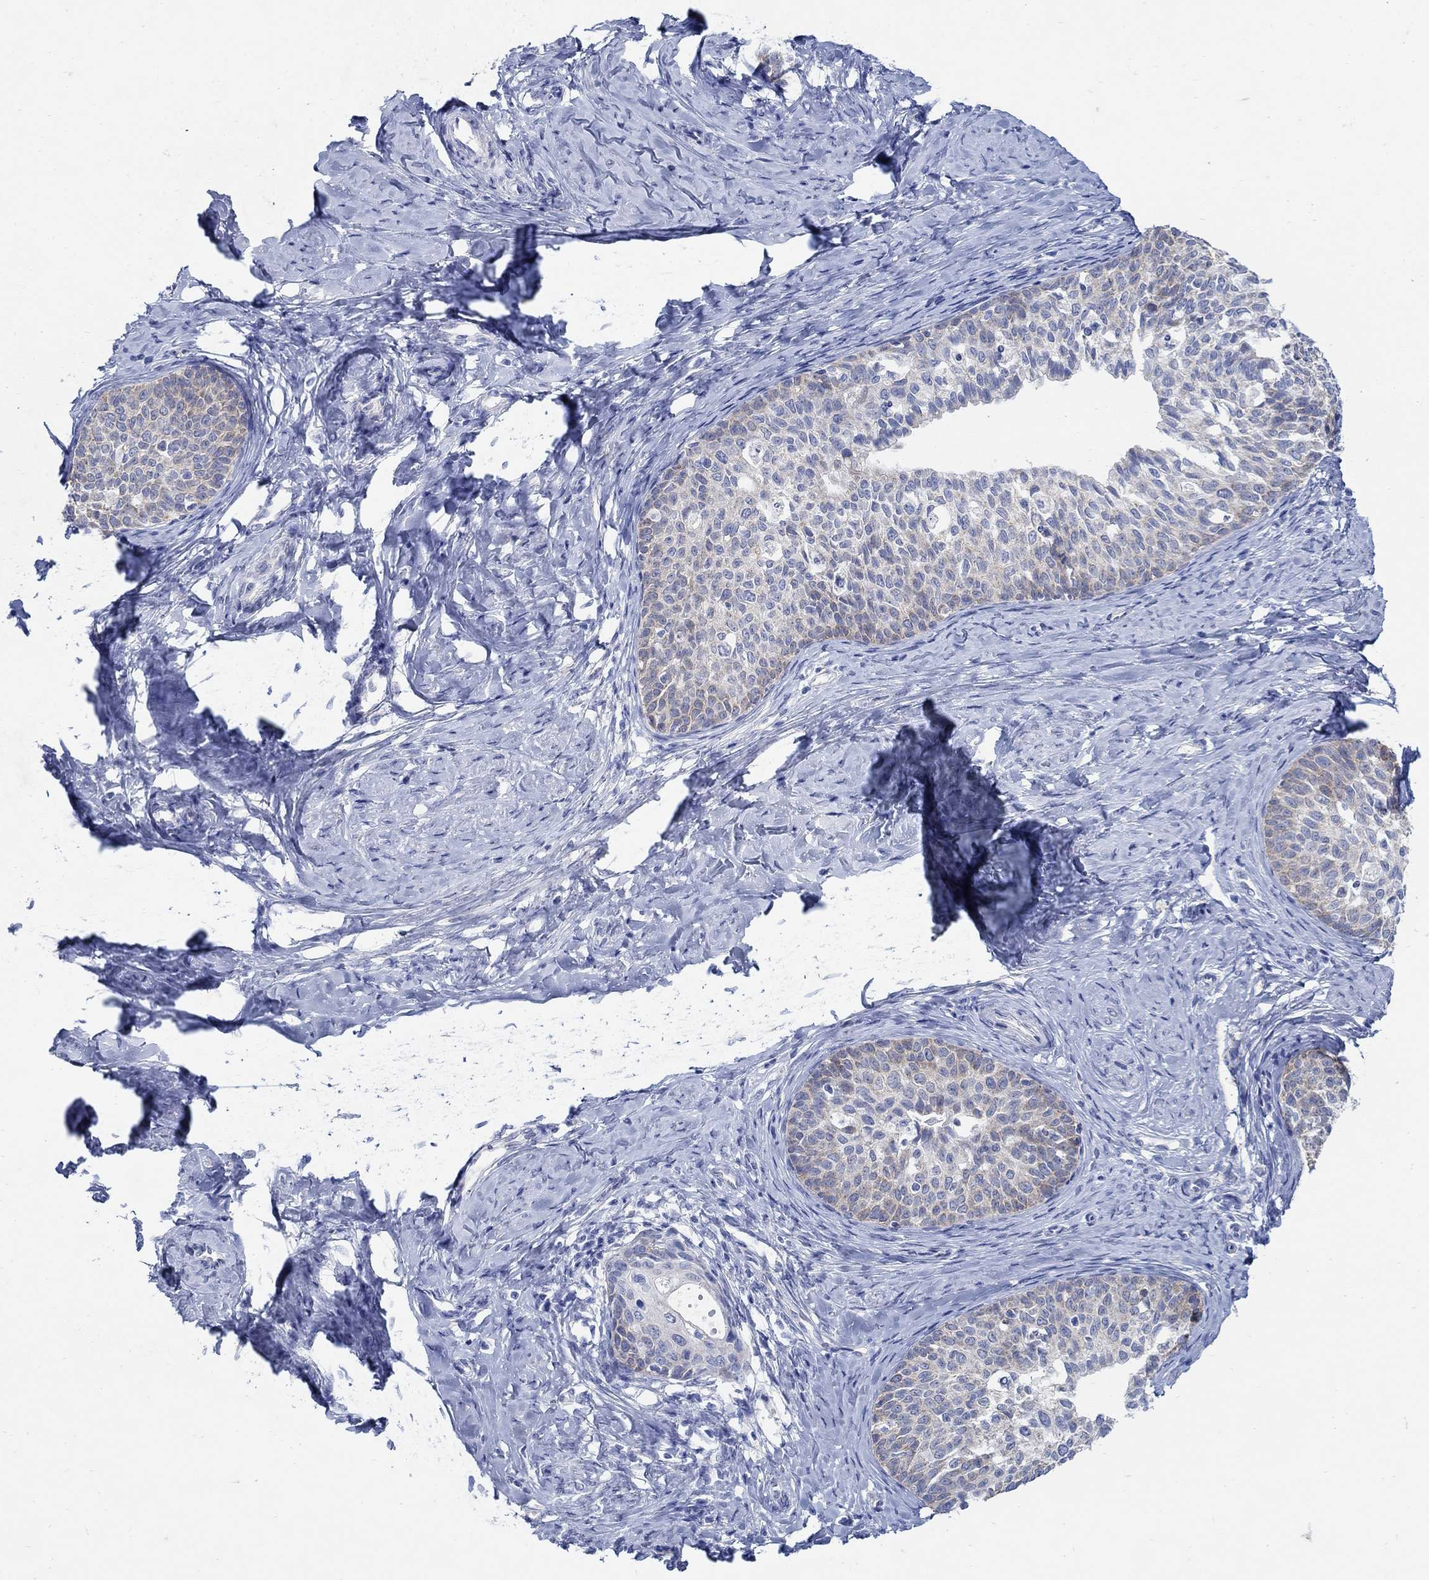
{"staining": {"intensity": "negative", "quantity": "none", "location": "none"}, "tissue": "cervical cancer", "cell_type": "Tumor cells", "image_type": "cancer", "snomed": [{"axis": "morphology", "description": "Squamous cell carcinoma, NOS"}, {"axis": "topography", "description": "Cervix"}], "caption": "A micrograph of human cervical cancer (squamous cell carcinoma) is negative for staining in tumor cells.", "gene": "ZDHHC14", "patient": {"sex": "female", "age": 51}}